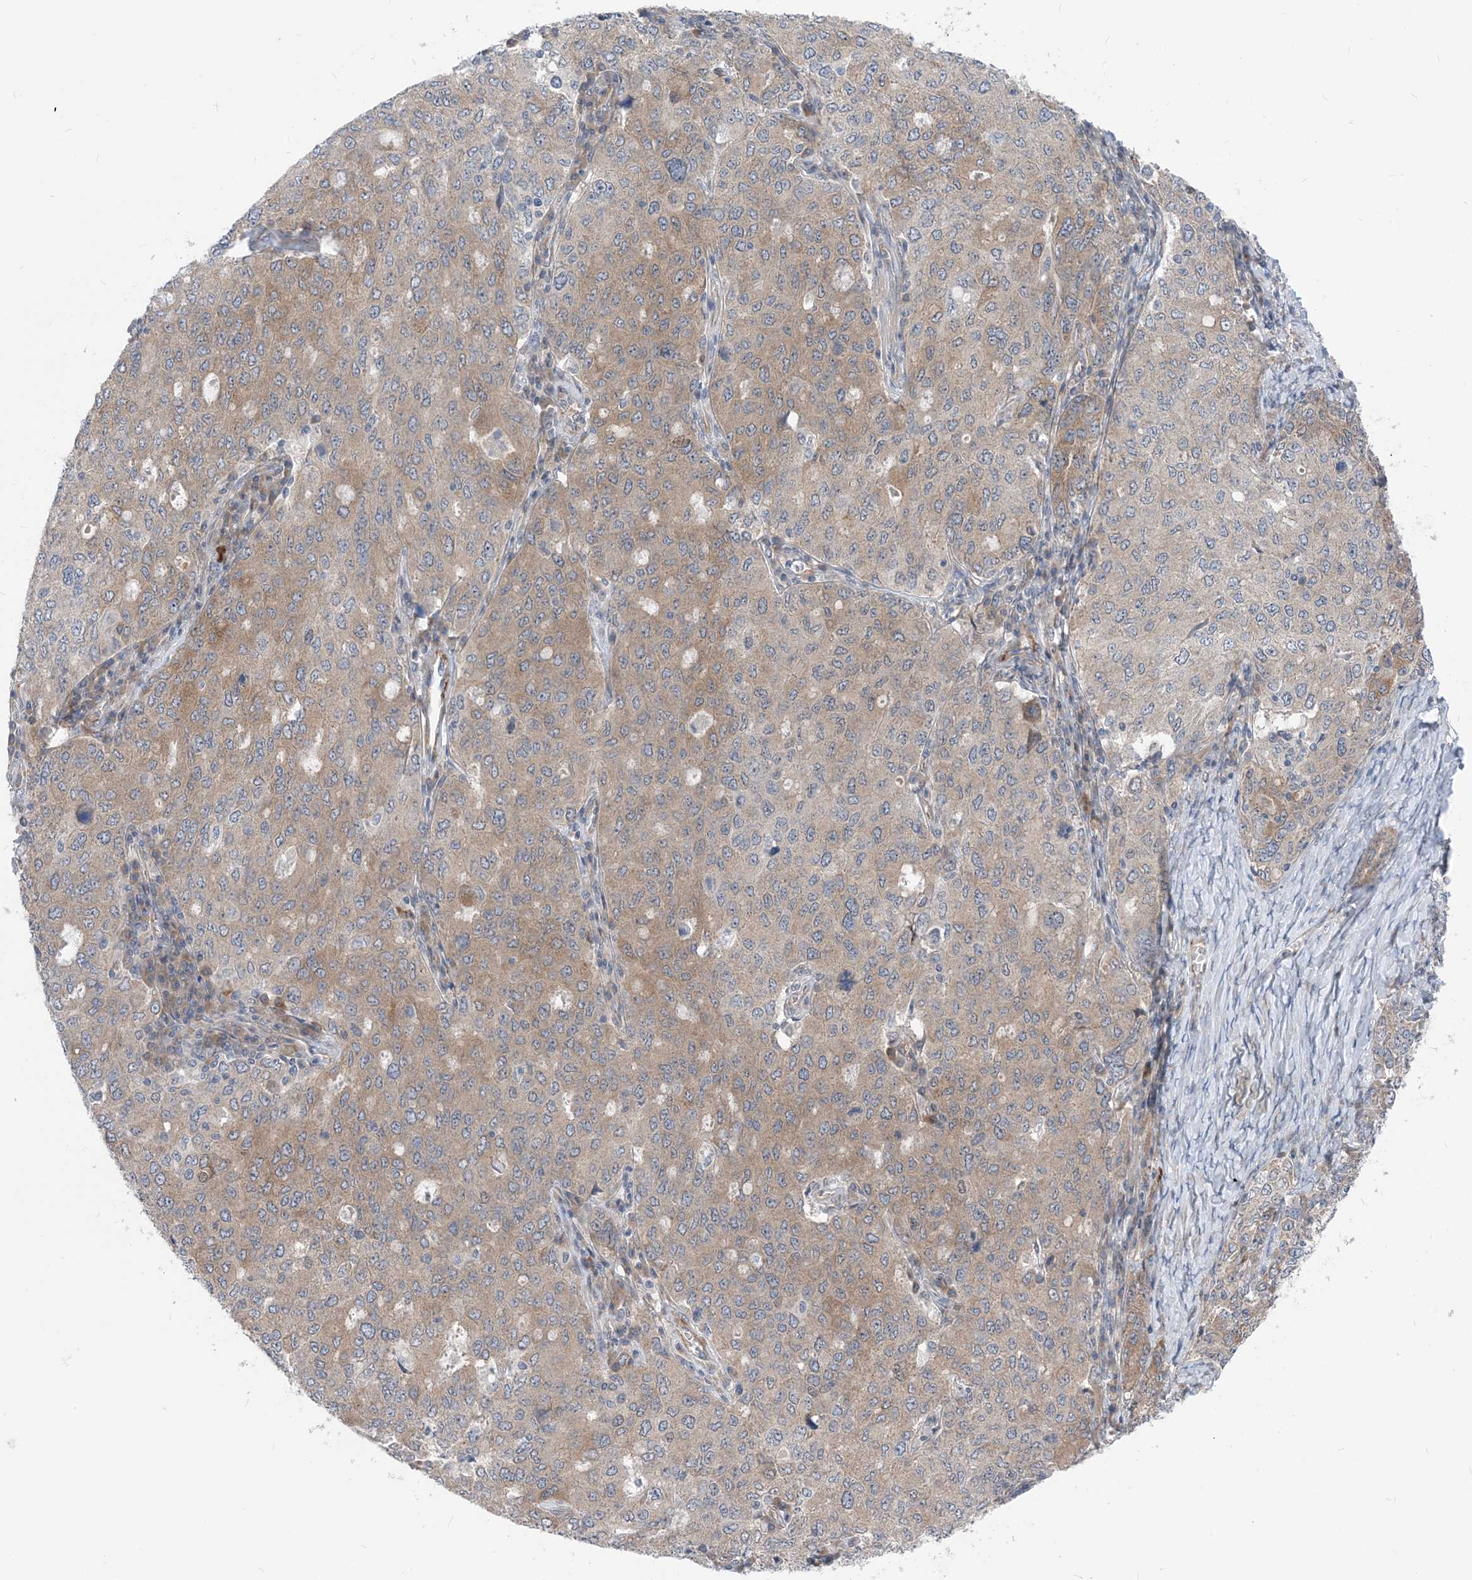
{"staining": {"intensity": "moderate", "quantity": "25%-75%", "location": "cytoplasmic/membranous"}, "tissue": "ovarian cancer", "cell_type": "Tumor cells", "image_type": "cancer", "snomed": [{"axis": "morphology", "description": "Carcinoma, endometroid"}, {"axis": "topography", "description": "Ovary"}], "caption": "Protein expression analysis of ovarian endometroid carcinoma exhibits moderate cytoplasmic/membranous positivity in approximately 25%-75% of tumor cells.", "gene": "PLEKHA3", "patient": {"sex": "female", "age": 62}}